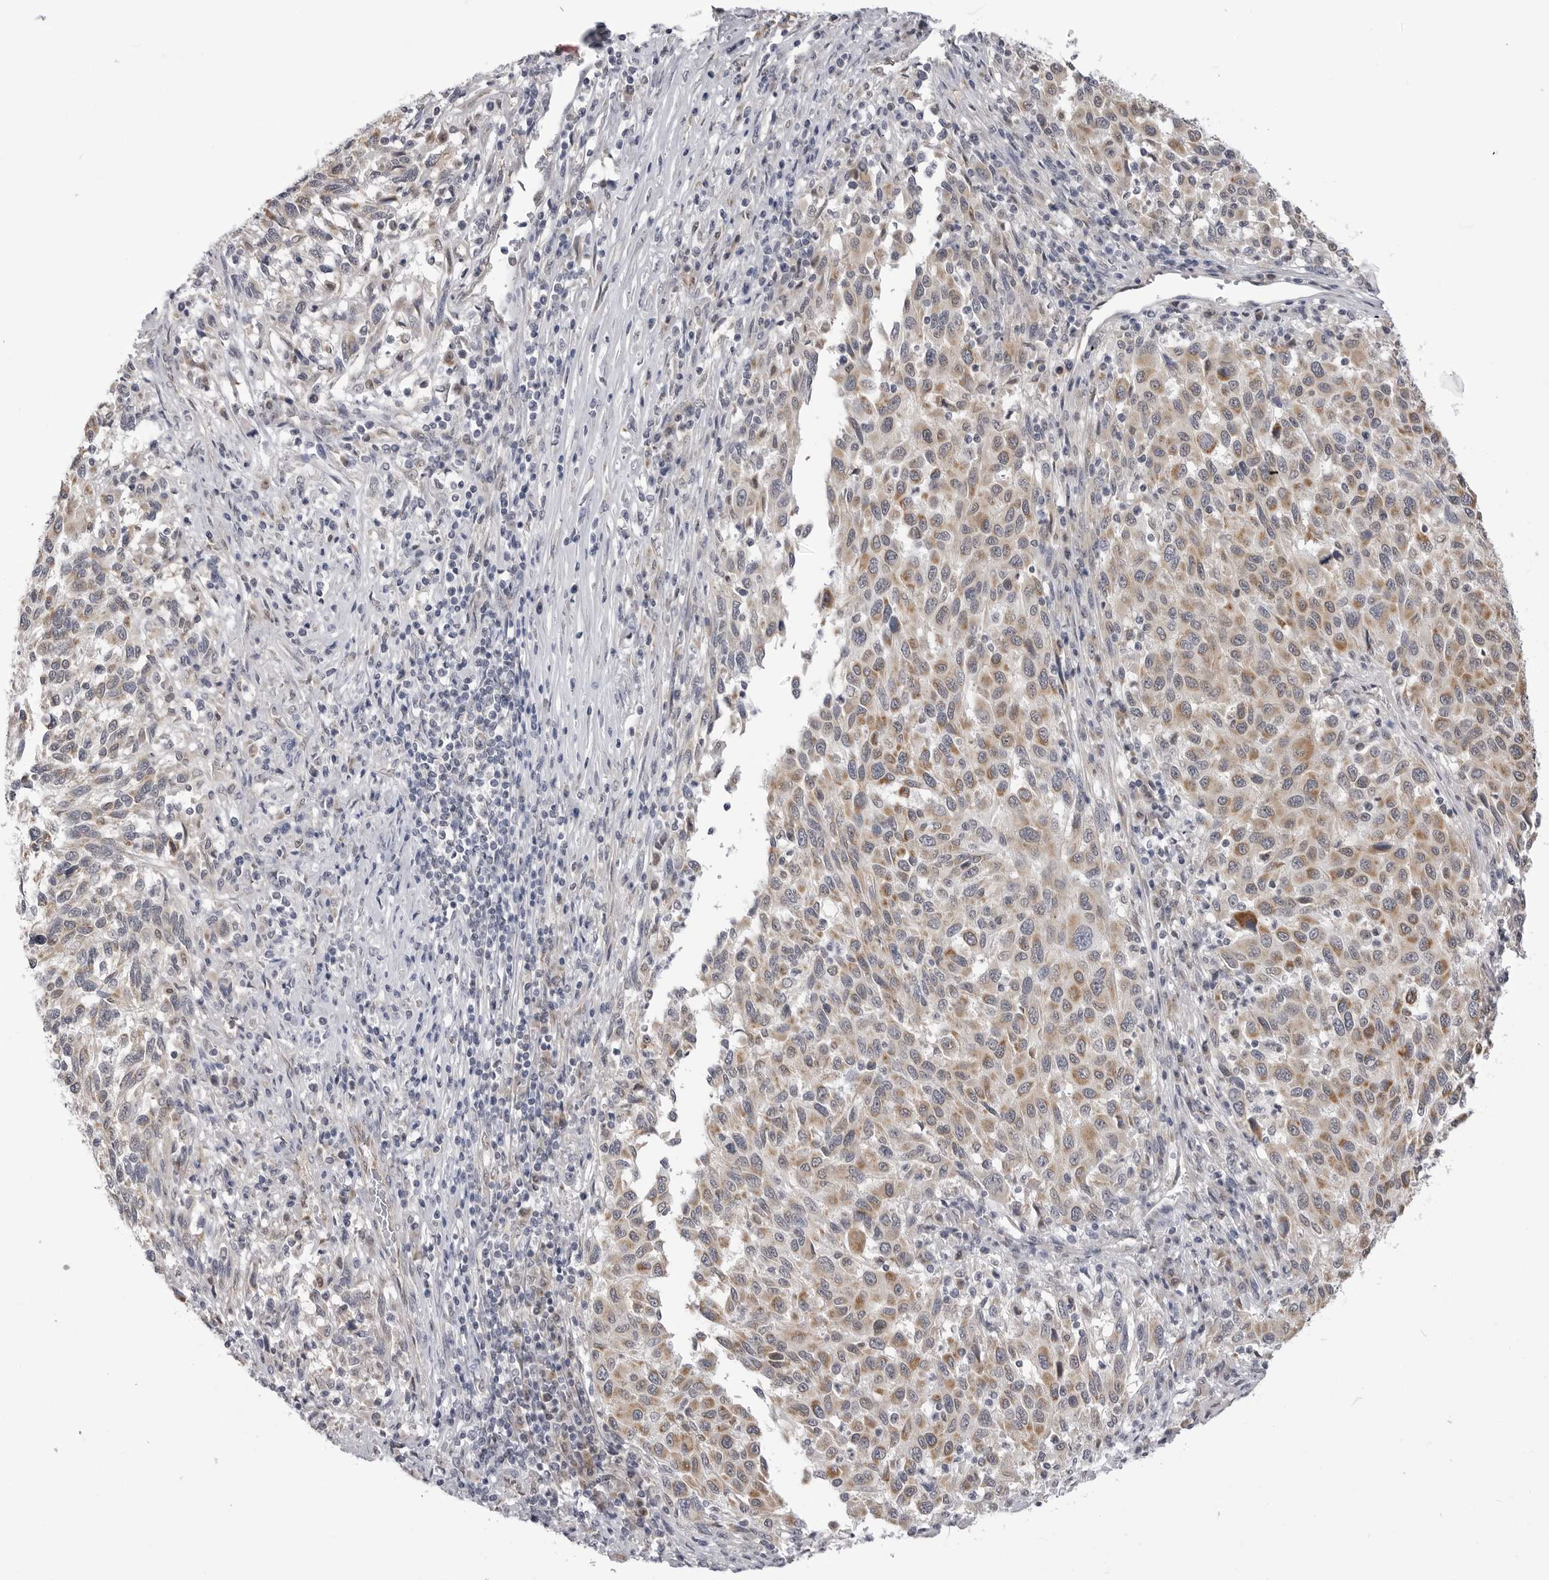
{"staining": {"intensity": "moderate", "quantity": ">75%", "location": "cytoplasmic/membranous"}, "tissue": "melanoma", "cell_type": "Tumor cells", "image_type": "cancer", "snomed": [{"axis": "morphology", "description": "Malignant melanoma, Metastatic site"}, {"axis": "topography", "description": "Lymph node"}], "caption": "An immunohistochemistry image of neoplastic tissue is shown. Protein staining in brown labels moderate cytoplasmic/membranous positivity in melanoma within tumor cells.", "gene": "FH", "patient": {"sex": "male", "age": 61}}